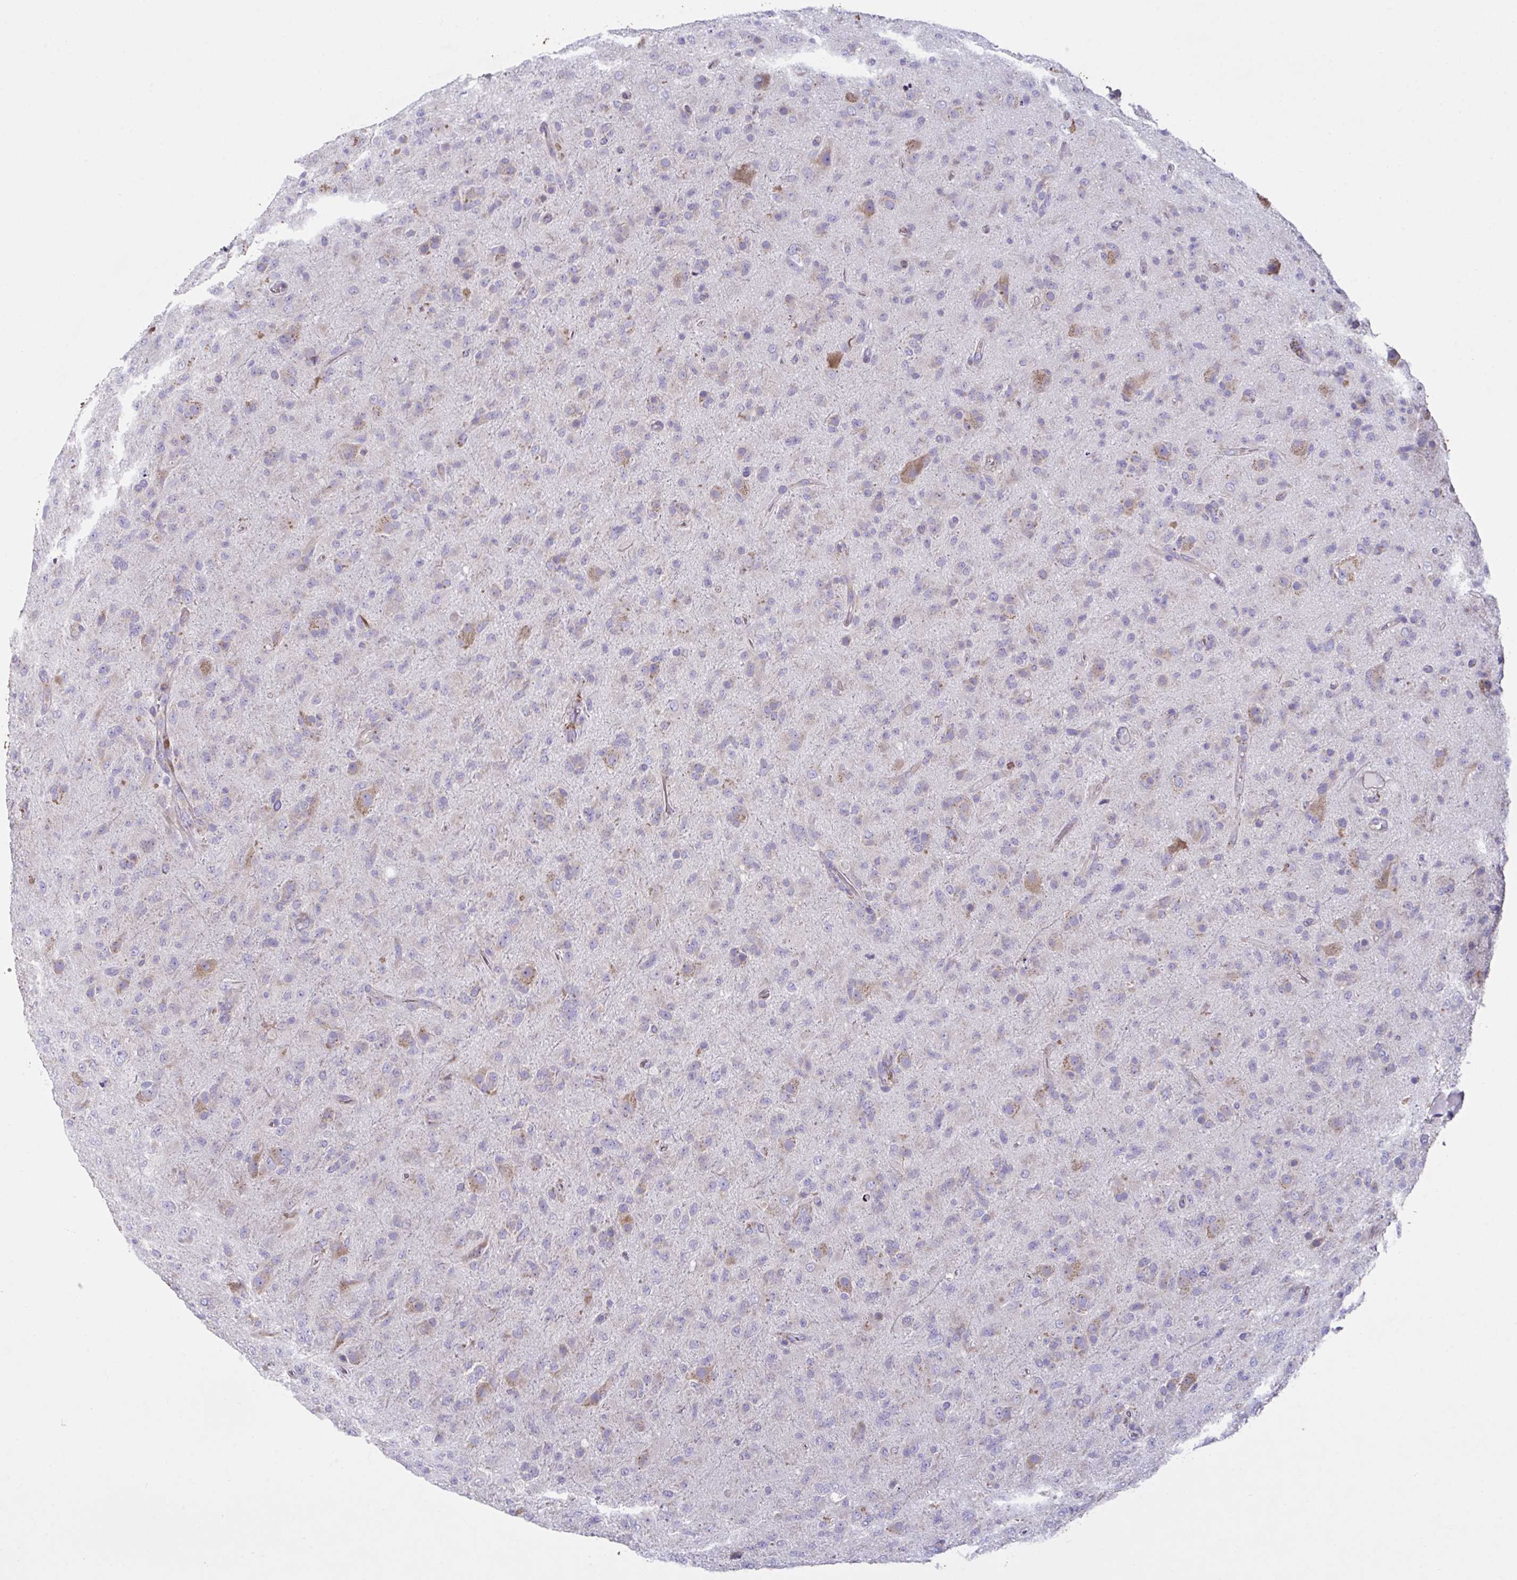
{"staining": {"intensity": "negative", "quantity": "none", "location": "none"}, "tissue": "glioma", "cell_type": "Tumor cells", "image_type": "cancer", "snomed": [{"axis": "morphology", "description": "Glioma, malignant, Low grade"}, {"axis": "topography", "description": "Brain"}], "caption": "IHC of human glioma shows no positivity in tumor cells.", "gene": "FAU", "patient": {"sex": "male", "age": 65}}